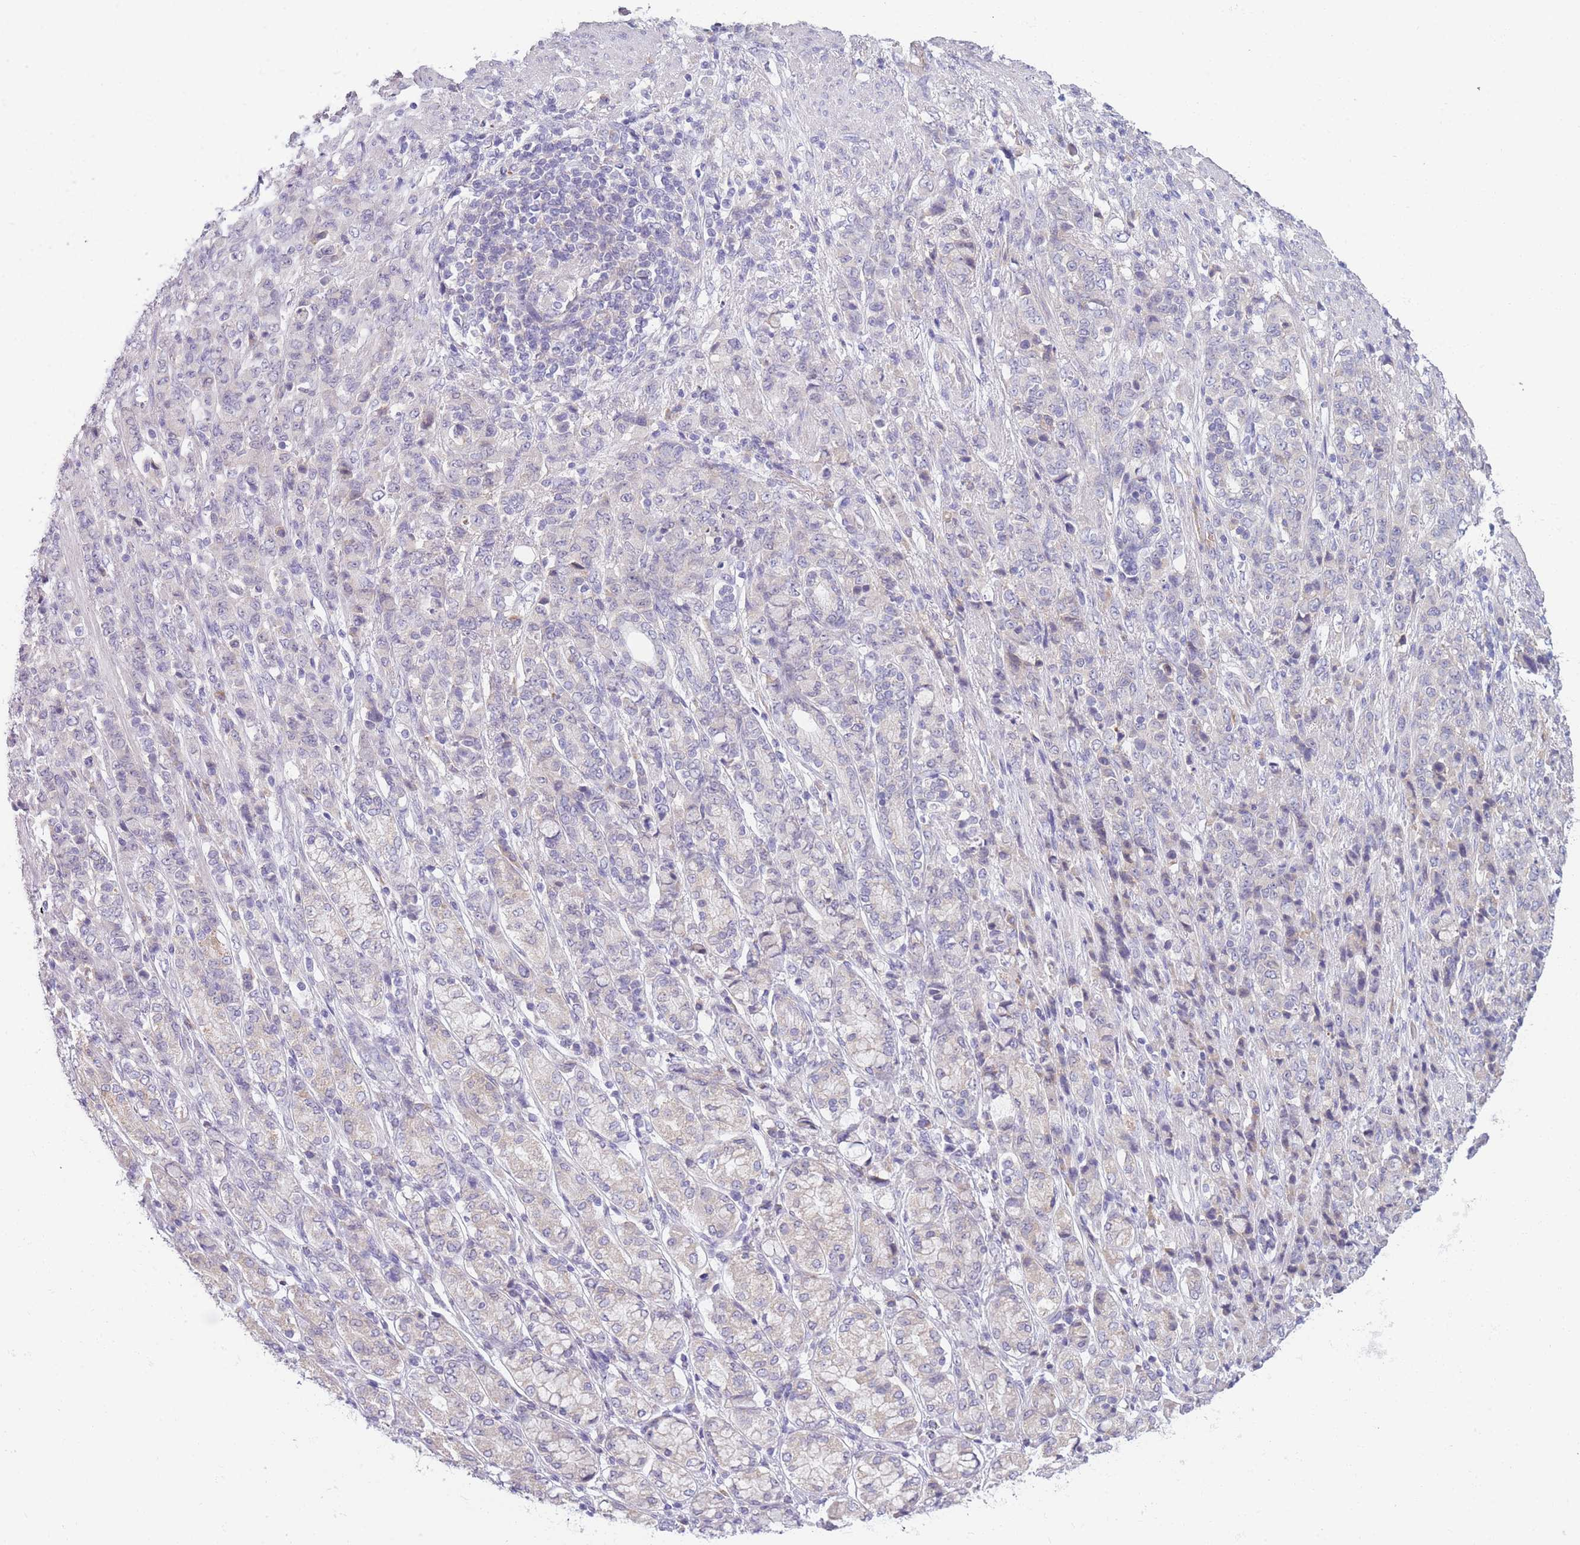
{"staining": {"intensity": "negative", "quantity": "none", "location": "none"}, "tissue": "stomach cancer", "cell_type": "Tumor cells", "image_type": "cancer", "snomed": [{"axis": "morphology", "description": "Adenocarcinoma, NOS"}, {"axis": "topography", "description": "Stomach"}], "caption": "This is an immunohistochemistry histopathology image of stomach adenocarcinoma. There is no positivity in tumor cells.", "gene": "NDUFAF6", "patient": {"sex": "female", "age": 79}}